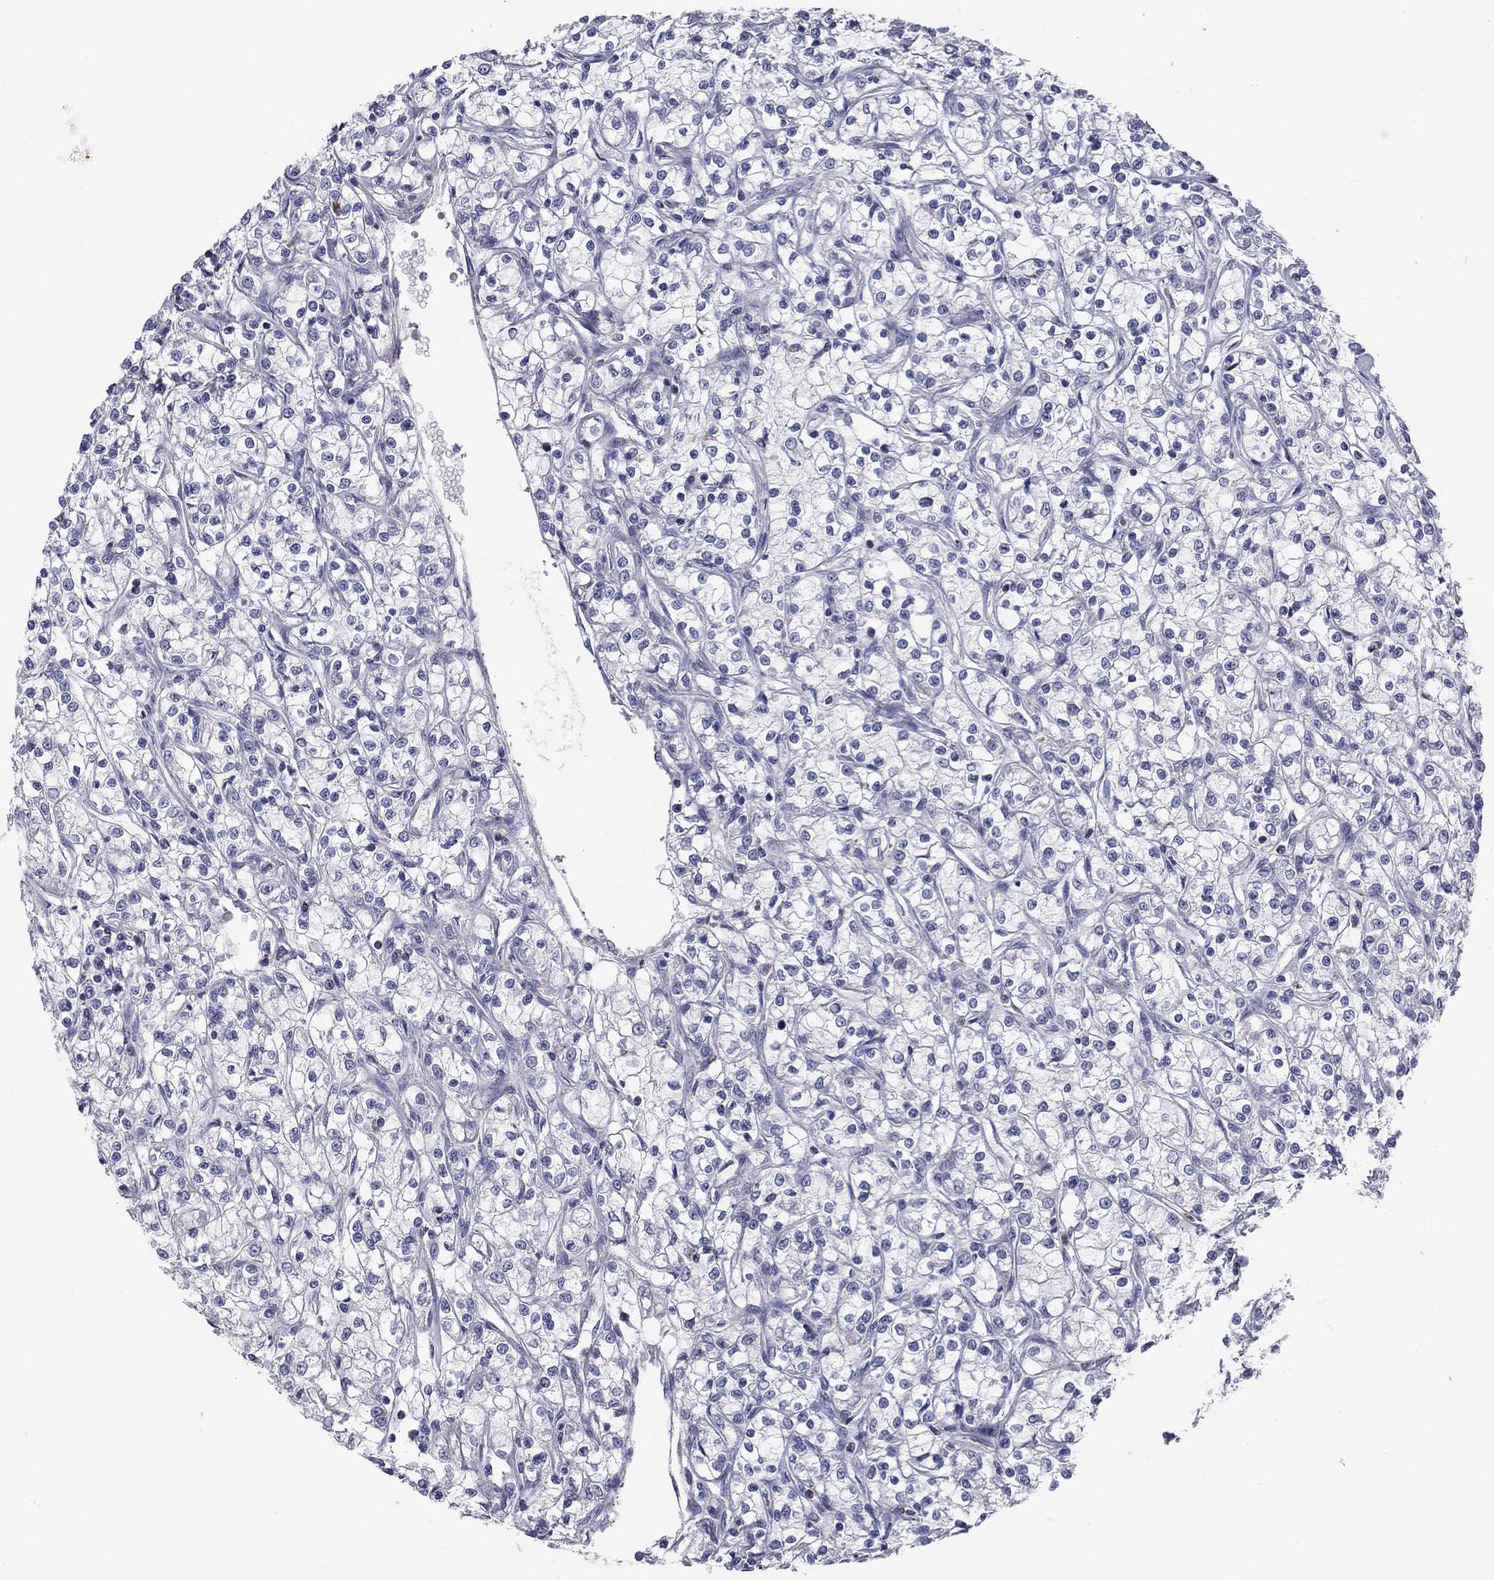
{"staining": {"intensity": "negative", "quantity": "none", "location": "none"}, "tissue": "renal cancer", "cell_type": "Tumor cells", "image_type": "cancer", "snomed": [{"axis": "morphology", "description": "Adenocarcinoma, NOS"}, {"axis": "topography", "description": "Kidney"}], "caption": "Immunohistochemistry (IHC) histopathology image of neoplastic tissue: renal cancer stained with DAB (3,3'-diaminobenzidine) reveals no significant protein staining in tumor cells. (DAB immunohistochemistry (IHC), high magnification).", "gene": "NDUFA4L2", "patient": {"sex": "female", "age": 59}}